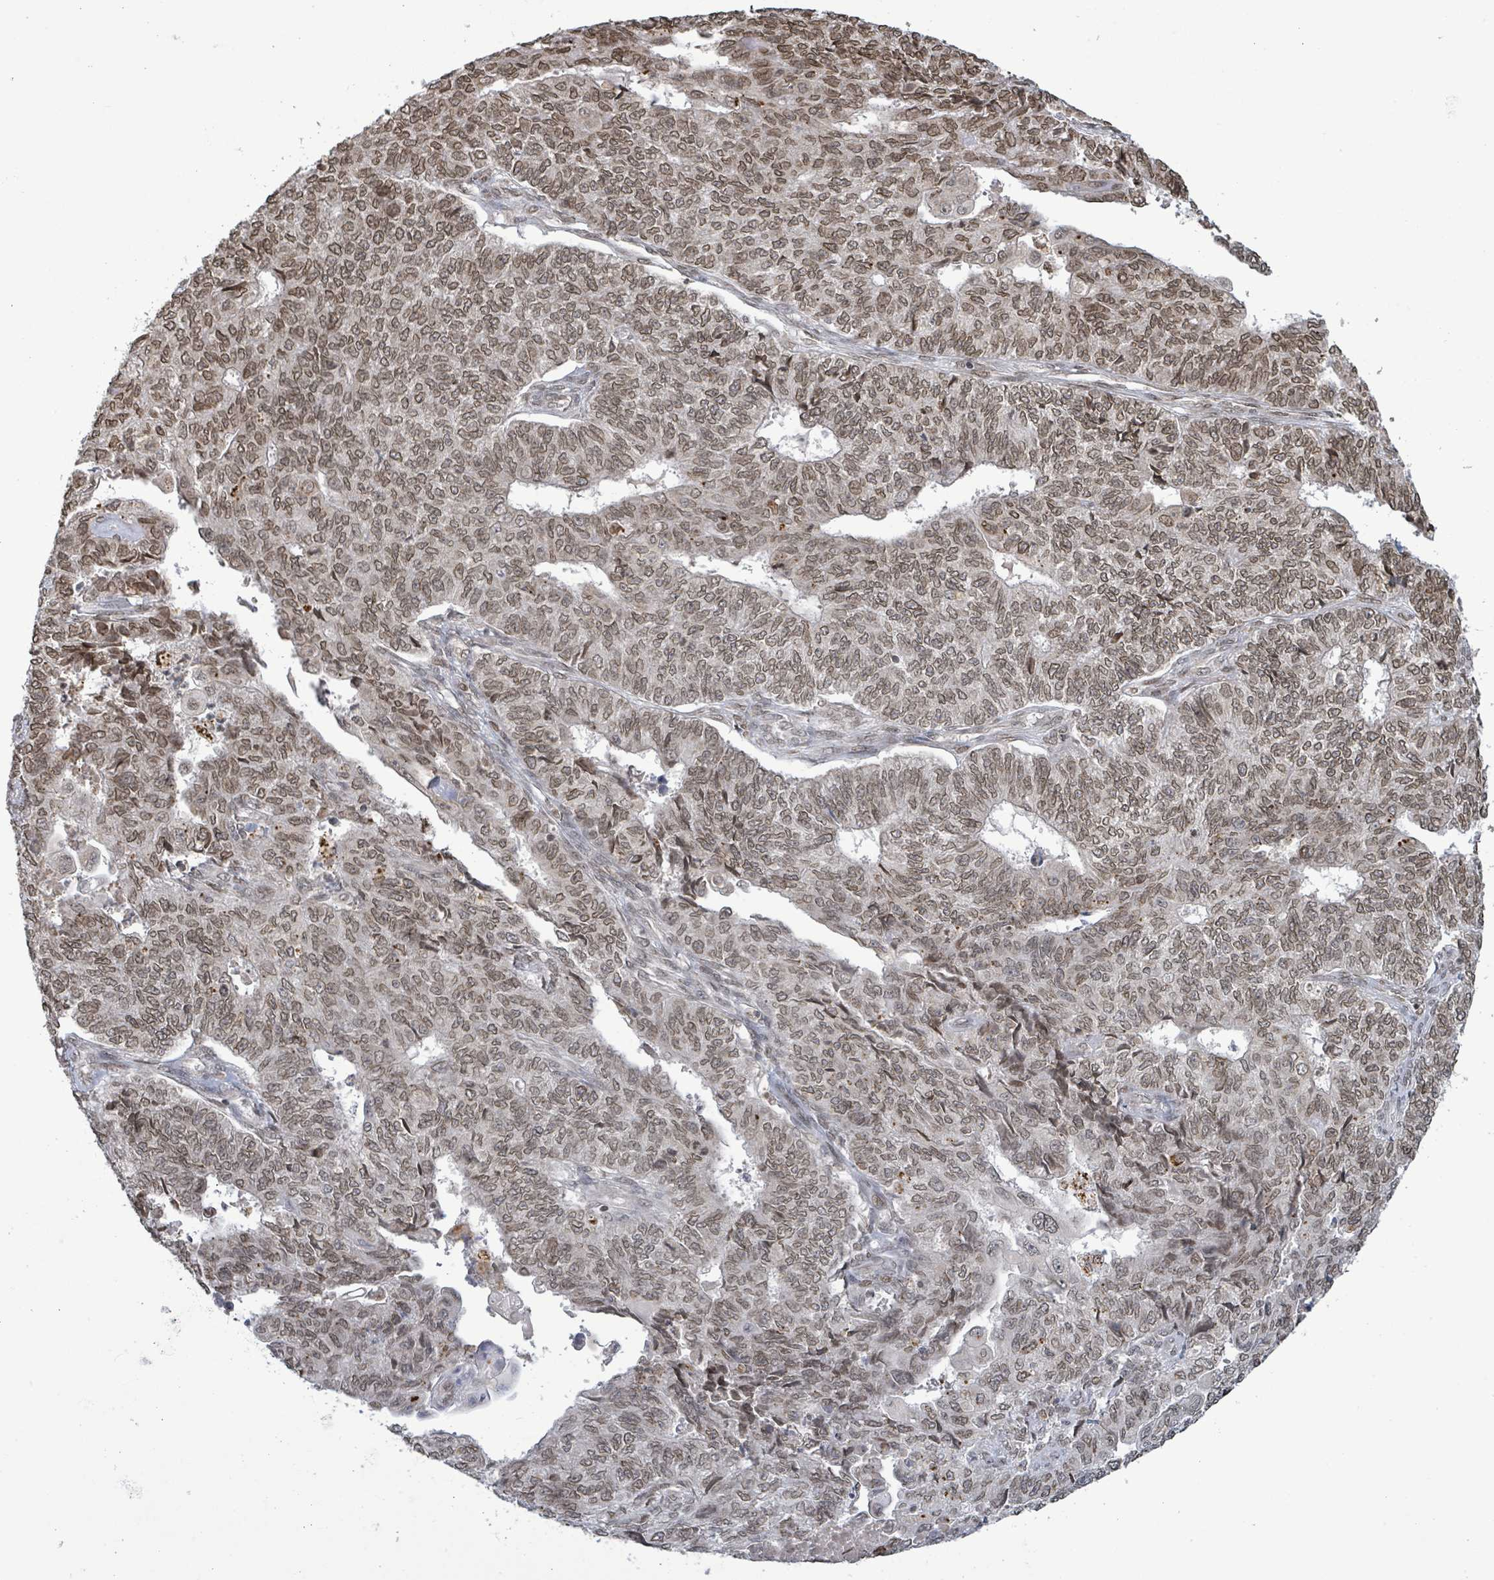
{"staining": {"intensity": "moderate", "quantity": ">75%", "location": "nuclear"}, "tissue": "endometrial cancer", "cell_type": "Tumor cells", "image_type": "cancer", "snomed": [{"axis": "morphology", "description": "Adenocarcinoma, NOS"}, {"axis": "topography", "description": "Endometrium"}], "caption": "About >75% of tumor cells in human endometrial adenocarcinoma exhibit moderate nuclear protein expression as visualized by brown immunohistochemical staining.", "gene": "SBF2", "patient": {"sex": "female", "age": 32}}